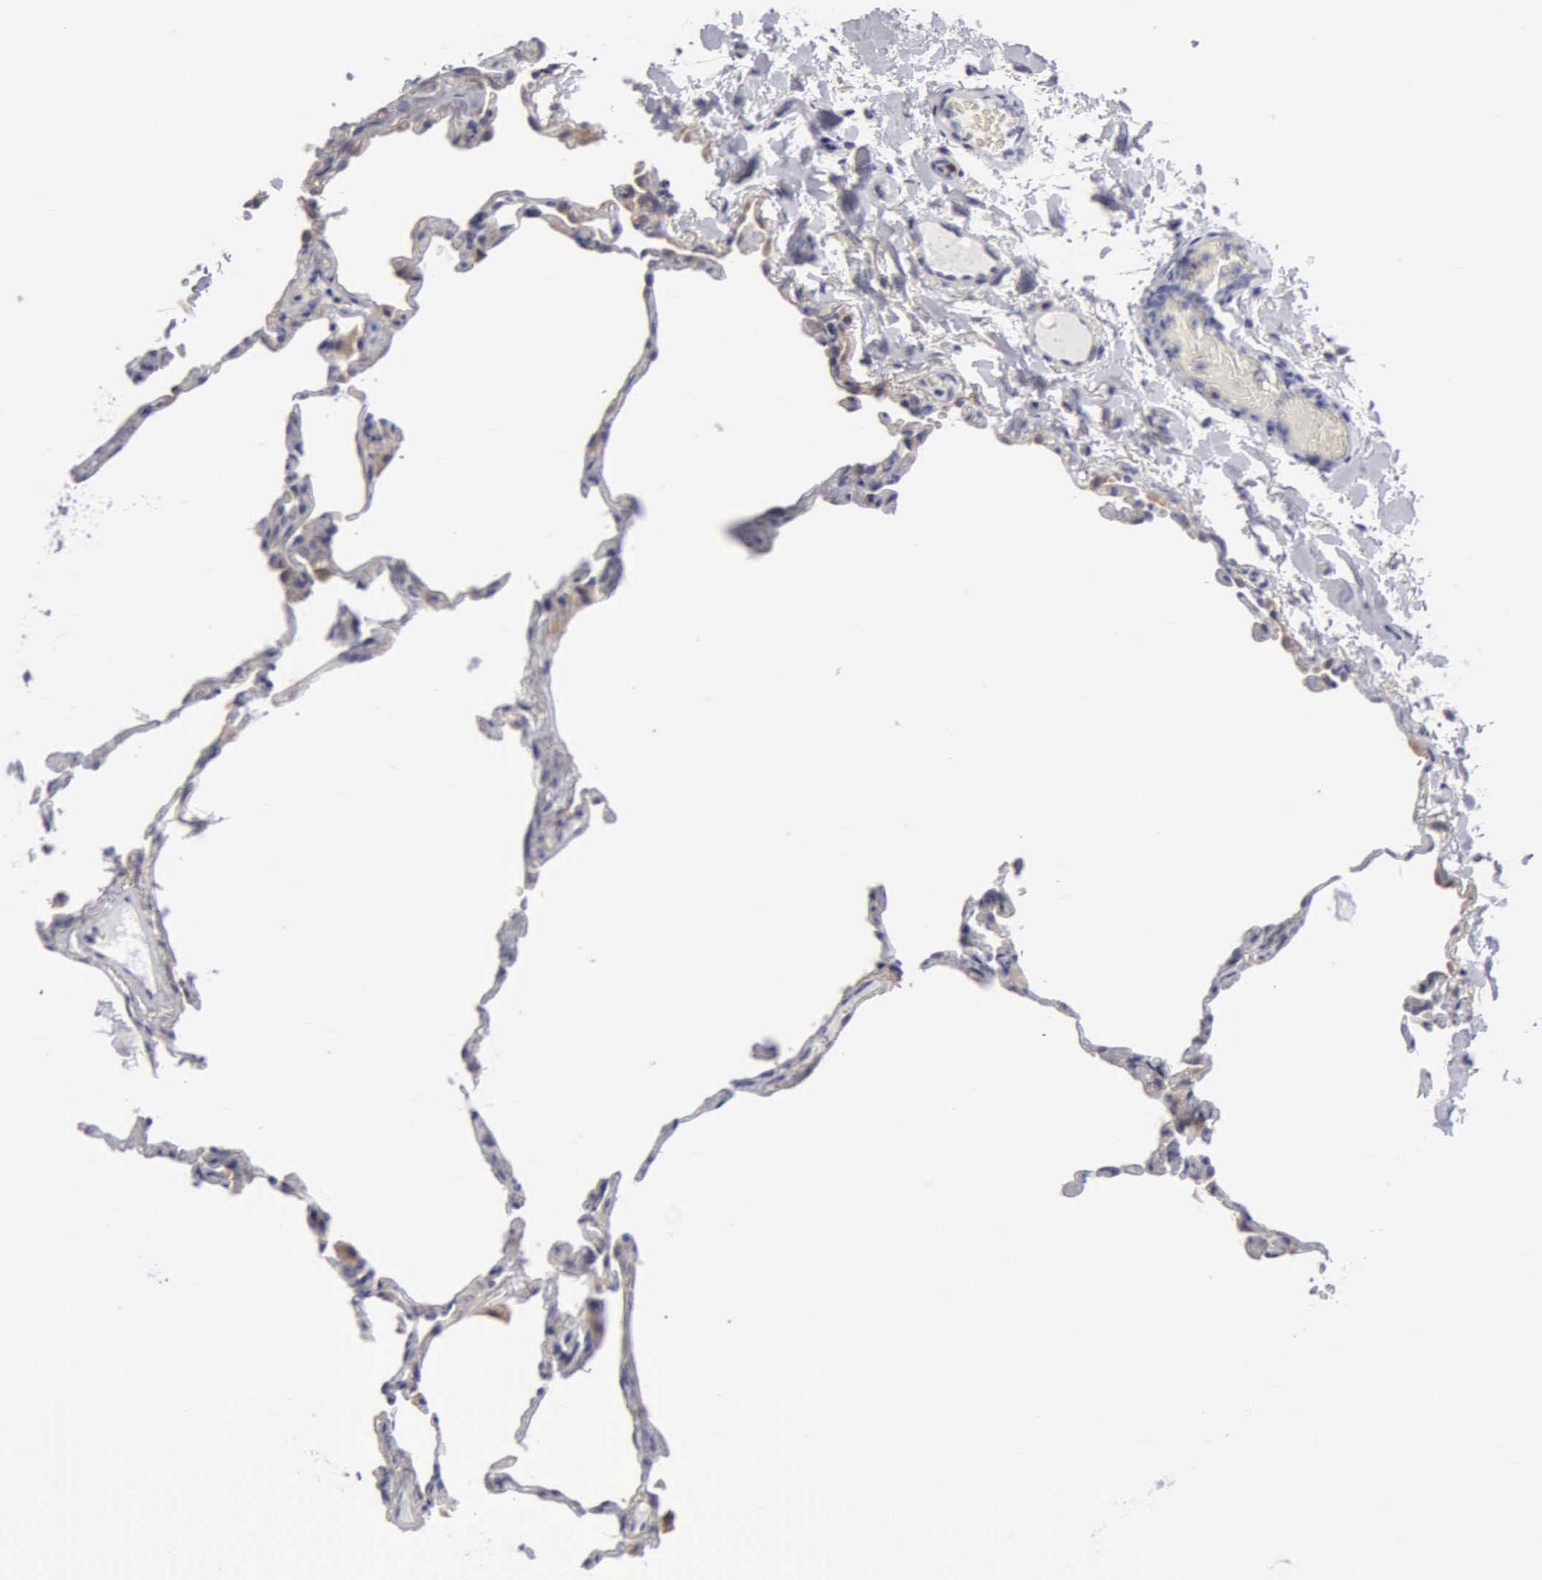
{"staining": {"intensity": "negative", "quantity": "none", "location": "none"}, "tissue": "lung", "cell_type": "Alveolar cells", "image_type": "normal", "snomed": [{"axis": "morphology", "description": "Normal tissue, NOS"}, {"axis": "topography", "description": "Lung"}], "caption": "IHC of normal human lung reveals no expression in alveolar cells. (Stains: DAB (3,3'-diaminobenzidine) IHC with hematoxylin counter stain, Microscopy: brightfield microscopy at high magnification).", "gene": "TXLNG", "patient": {"sex": "female", "age": 75}}